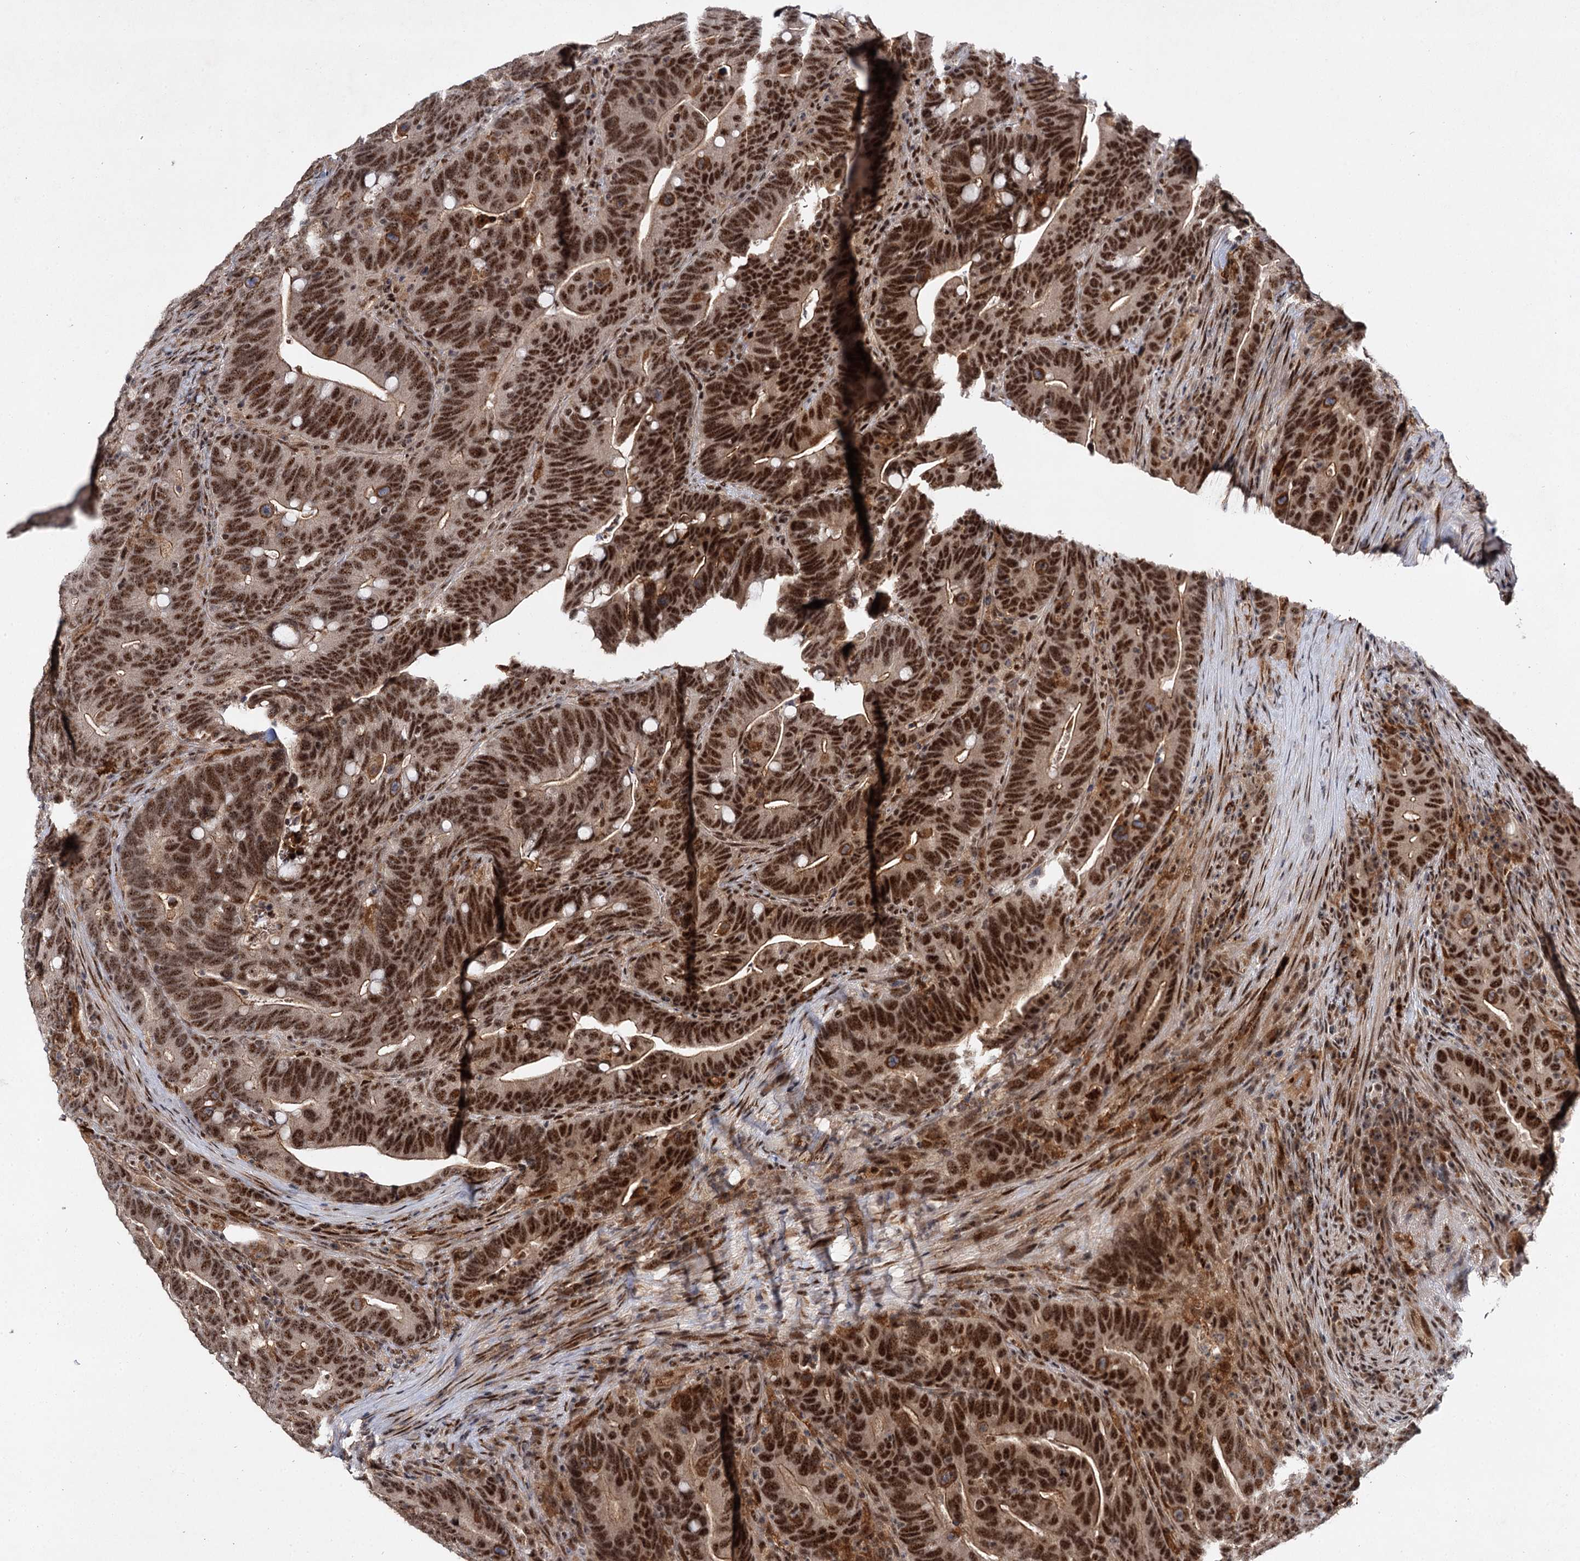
{"staining": {"intensity": "strong", "quantity": ">75%", "location": "nuclear"}, "tissue": "colorectal cancer", "cell_type": "Tumor cells", "image_type": "cancer", "snomed": [{"axis": "morphology", "description": "Adenocarcinoma, NOS"}, {"axis": "topography", "description": "Colon"}], "caption": "Tumor cells demonstrate high levels of strong nuclear positivity in about >75% of cells in colorectal adenocarcinoma.", "gene": "BUD13", "patient": {"sex": "female", "age": 66}}